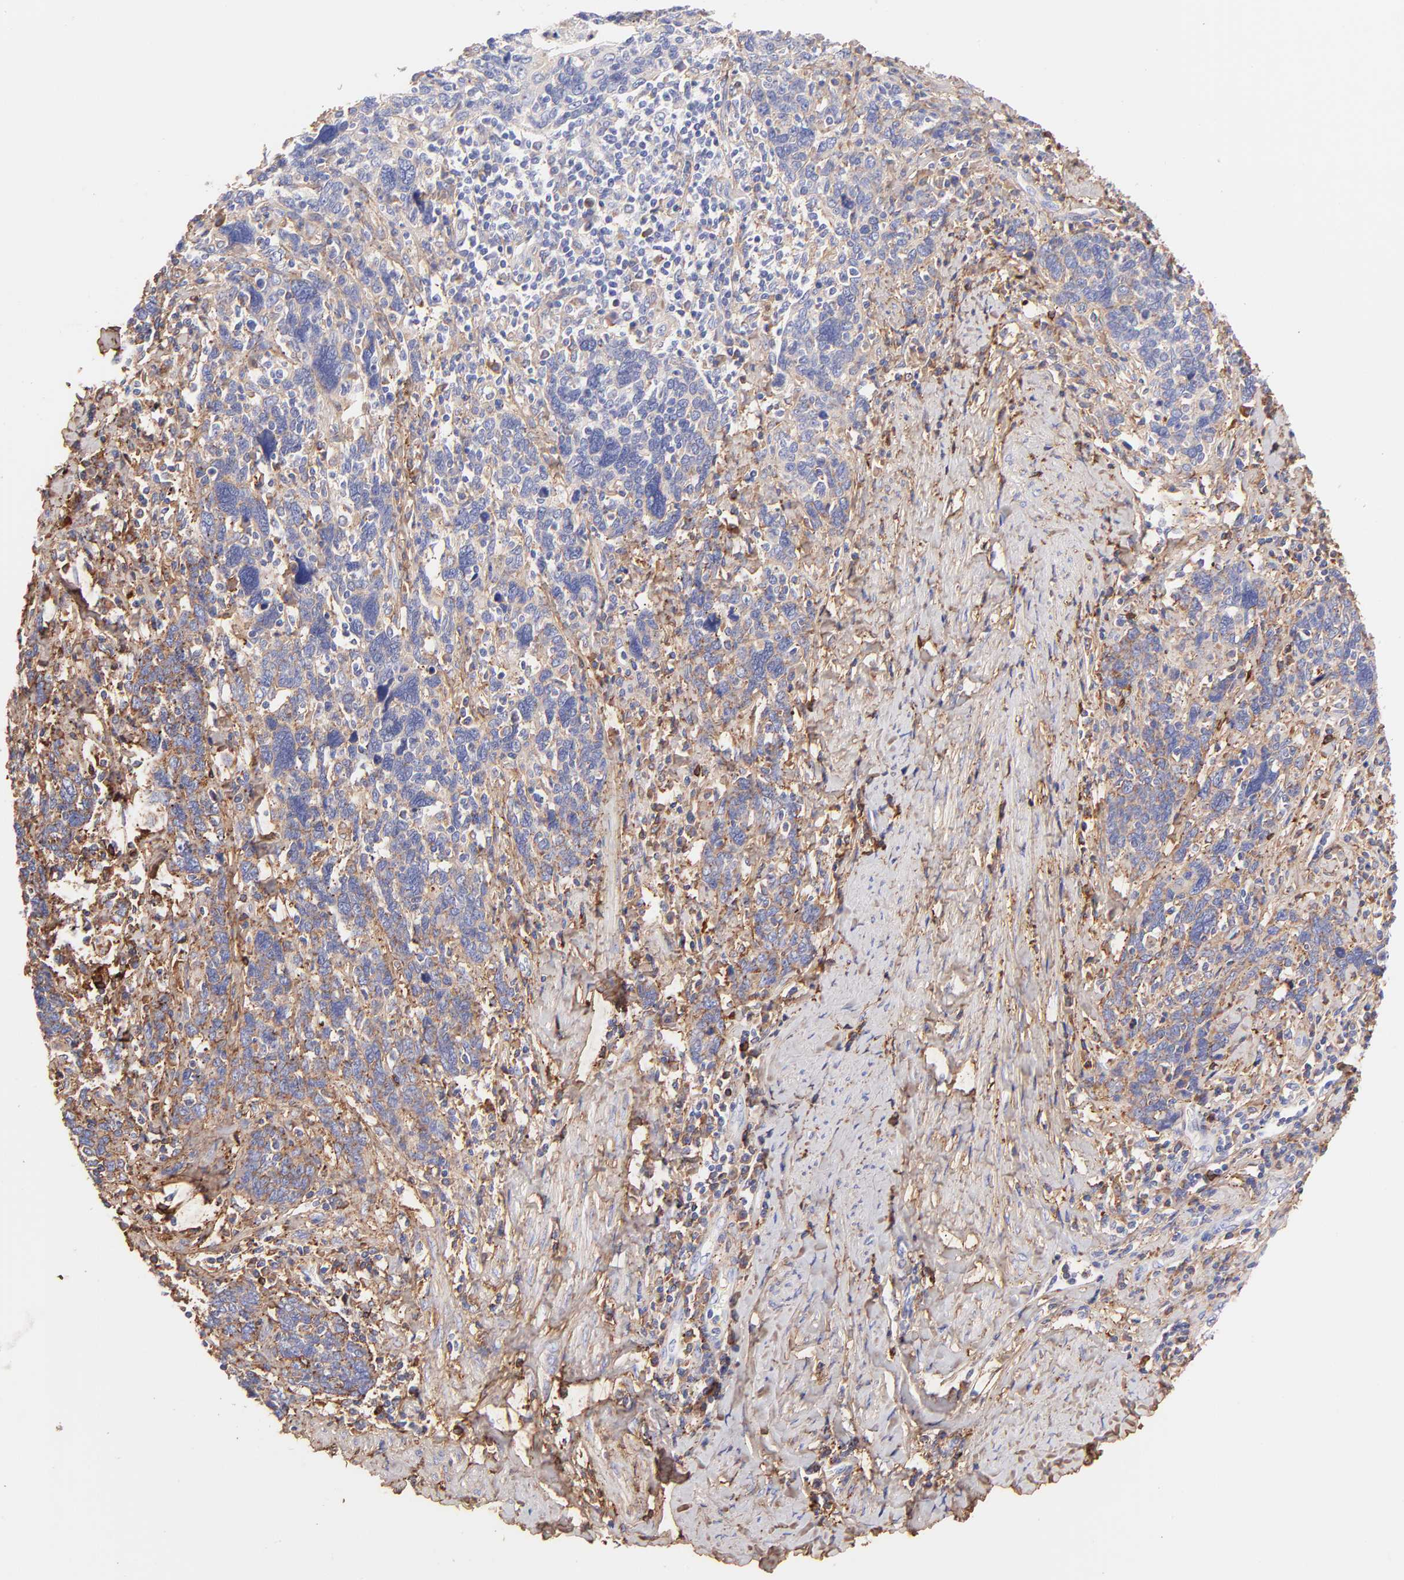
{"staining": {"intensity": "weak", "quantity": "25%-75%", "location": "cytoplasmic/membranous"}, "tissue": "cervical cancer", "cell_type": "Tumor cells", "image_type": "cancer", "snomed": [{"axis": "morphology", "description": "Squamous cell carcinoma, NOS"}, {"axis": "topography", "description": "Cervix"}], "caption": "DAB (3,3'-diaminobenzidine) immunohistochemical staining of cervical cancer displays weak cytoplasmic/membranous protein positivity in approximately 25%-75% of tumor cells. The staining was performed using DAB (3,3'-diaminobenzidine), with brown indicating positive protein expression. Nuclei are stained blue with hematoxylin.", "gene": "BGN", "patient": {"sex": "female", "age": 41}}